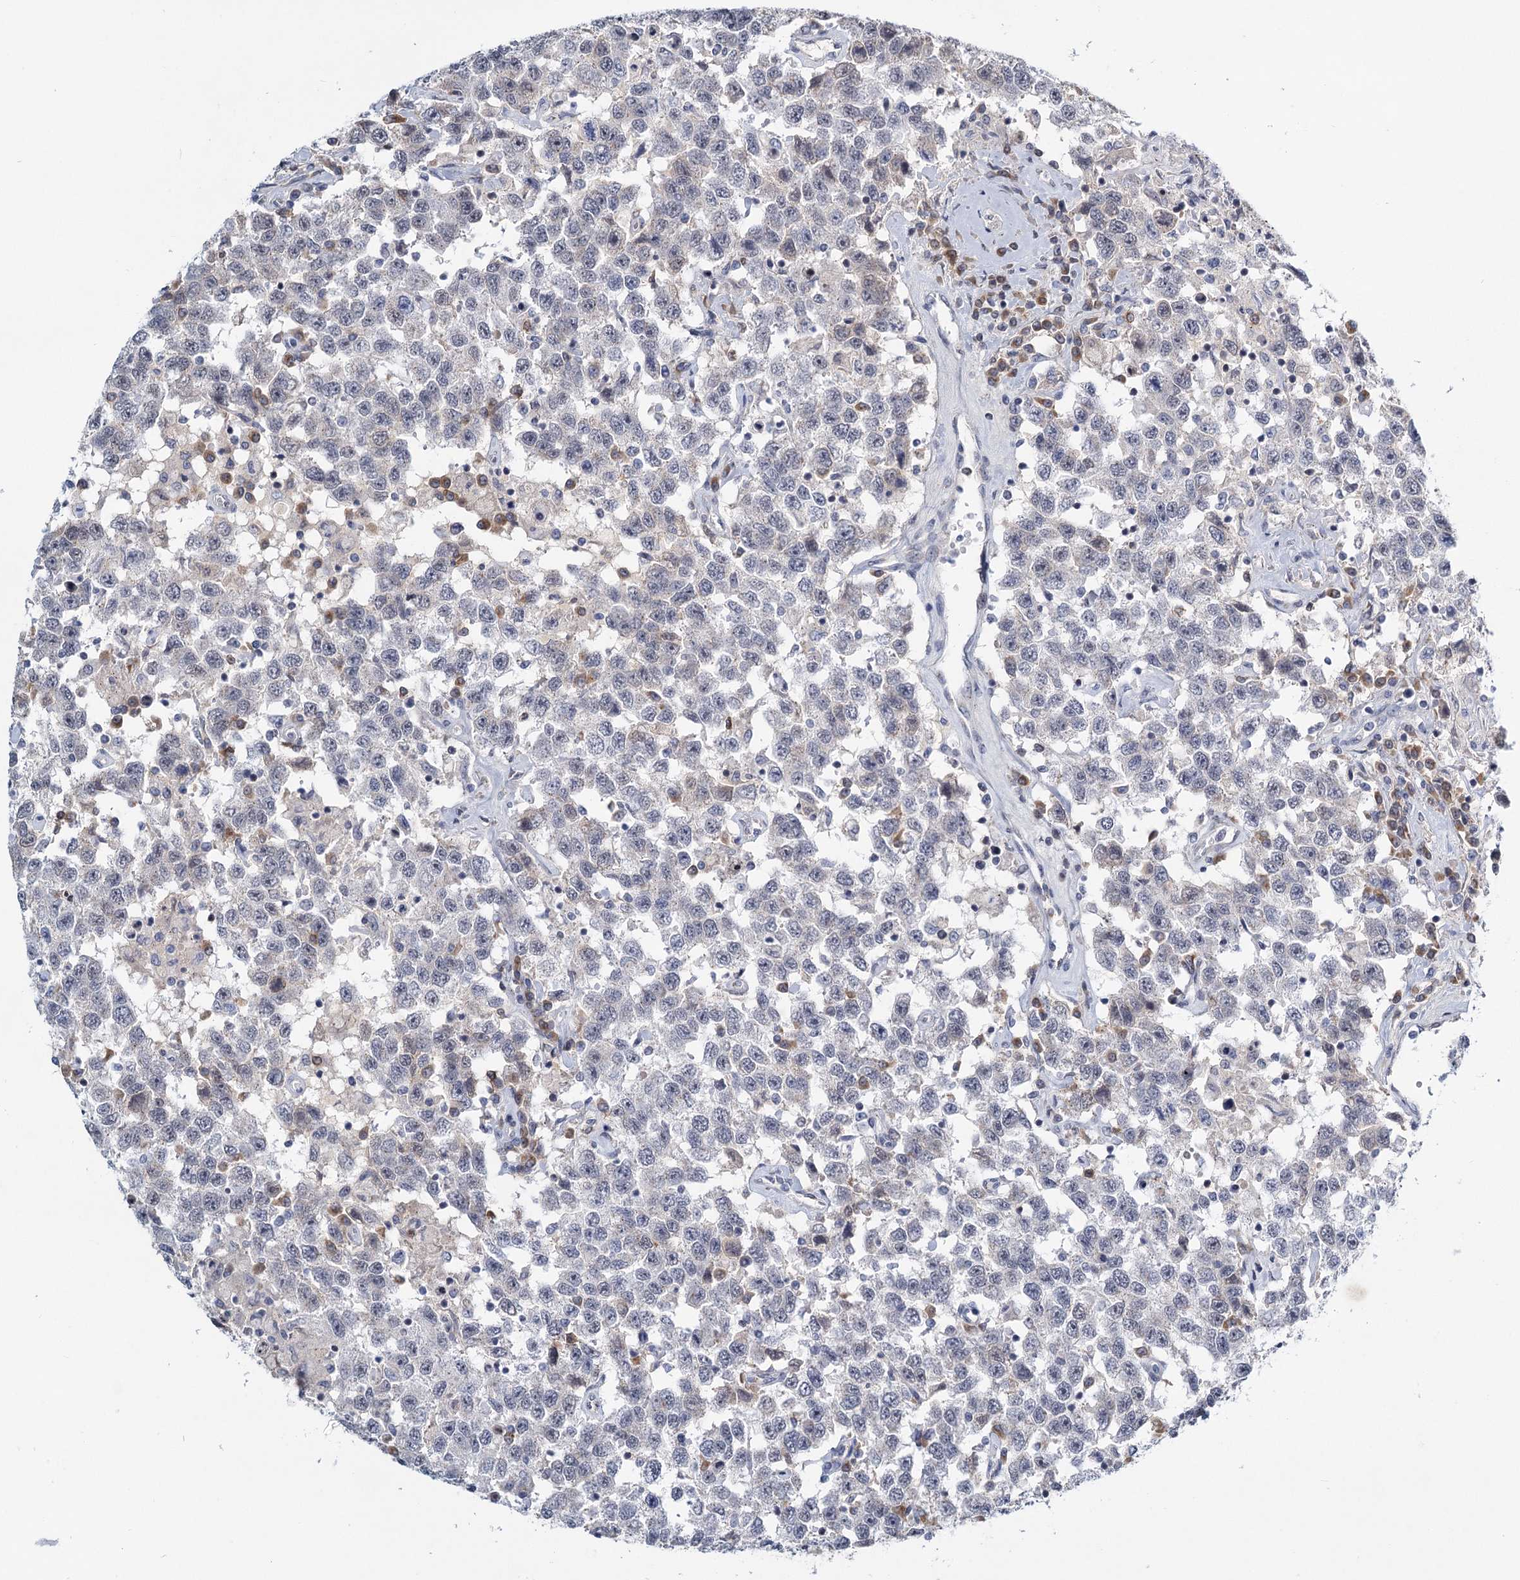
{"staining": {"intensity": "negative", "quantity": "none", "location": "none"}, "tissue": "testis cancer", "cell_type": "Tumor cells", "image_type": "cancer", "snomed": [{"axis": "morphology", "description": "Seminoma, NOS"}, {"axis": "topography", "description": "Testis"}], "caption": "Micrograph shows no protein staining in tumor cells of testis cancer tissue.", "gene": "STAP1", "patient": {"sex": "male", "age": 41}}